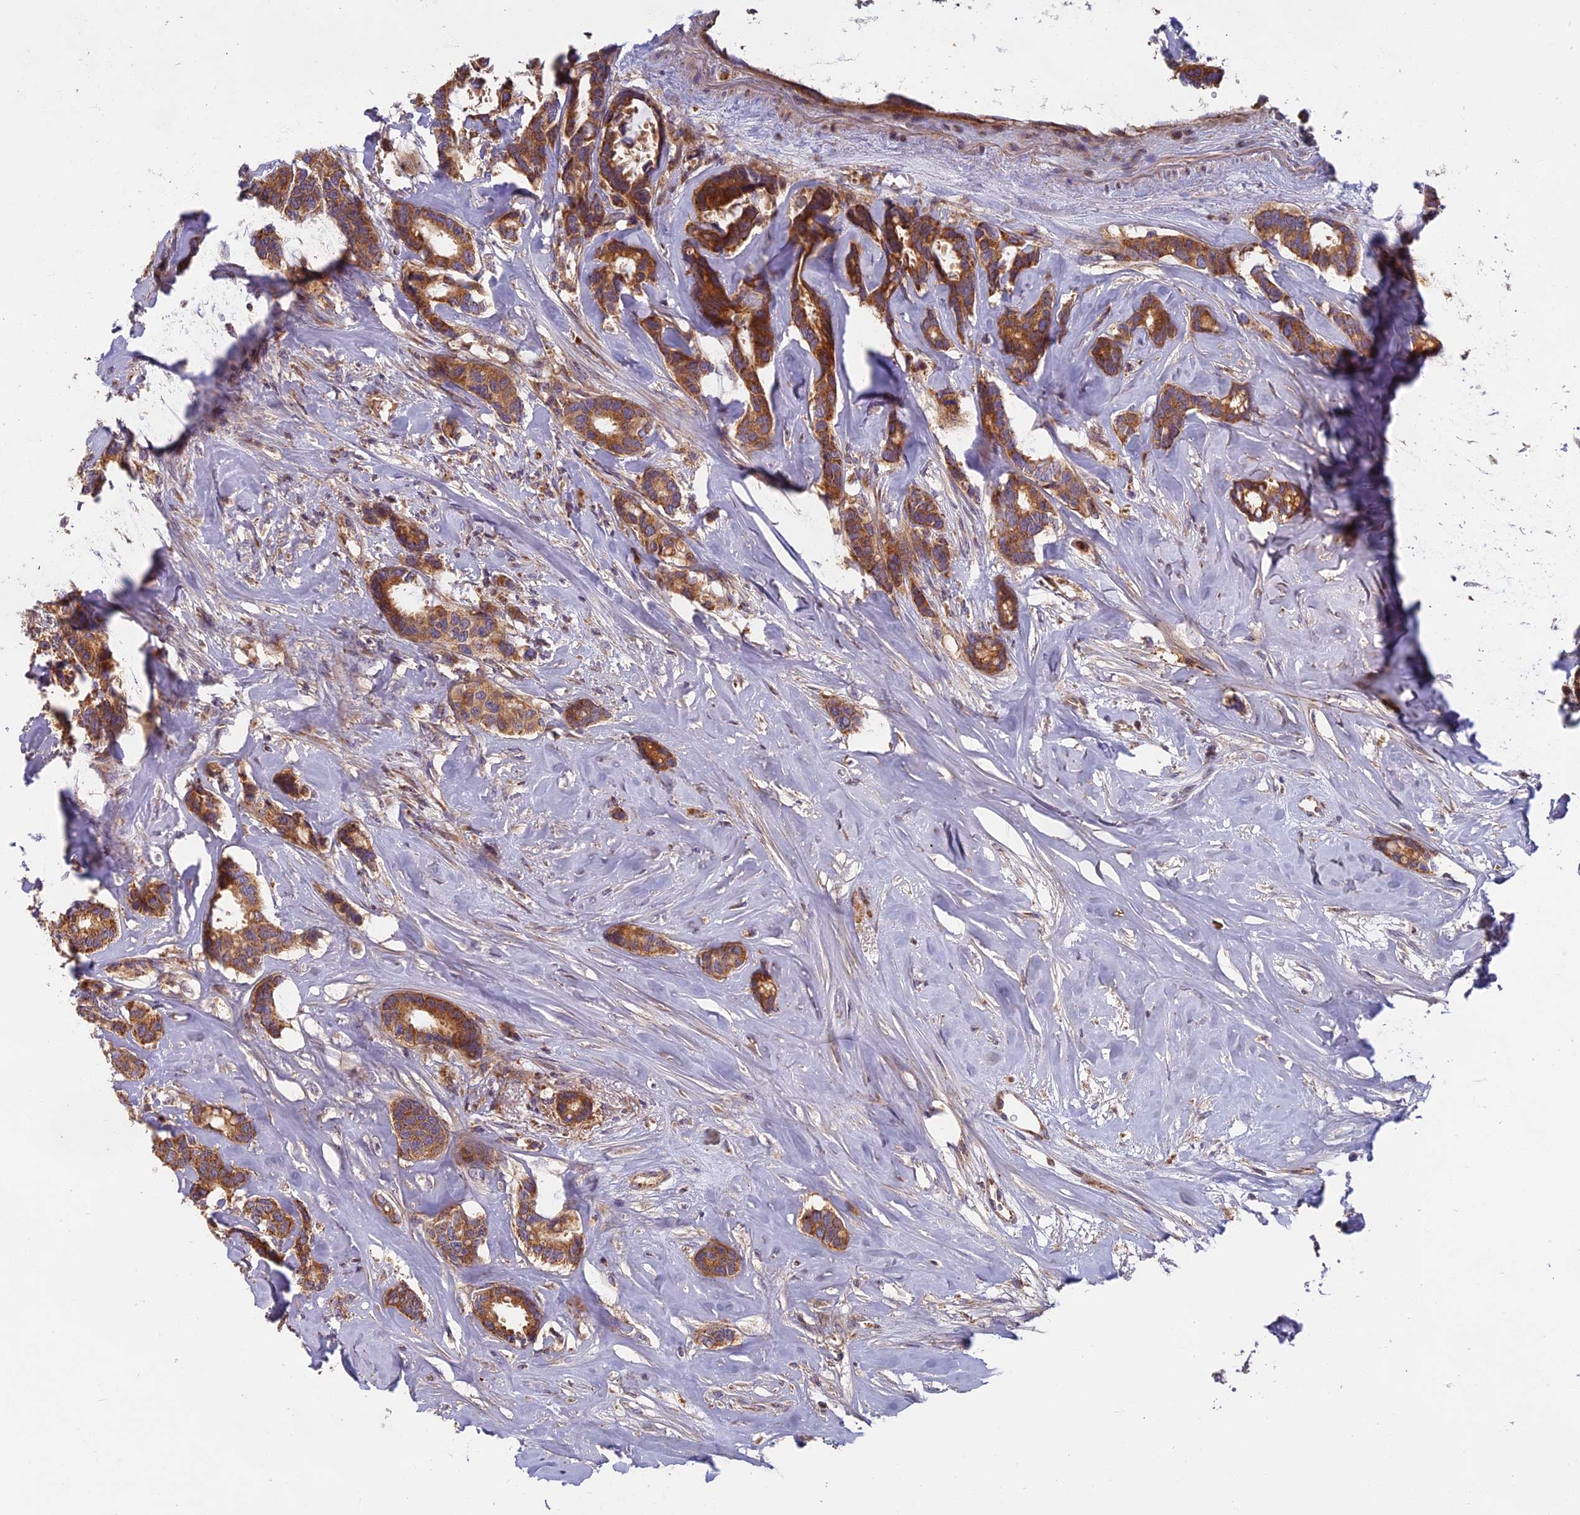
{"staining": {"intensity": "moderate", "quantity": ">75%", "location": "cytoplasmic/membranous"}, "tissue": "breast cancer", "cell_type": "Tumor cells", "image_type": "cancer", "snomed": [{"axis": "morphology", "description": "Duct carcinoma"}, {"axis": "topography", "description": "Breast"}], "caption": "Immunohistochemistry (IHC) of breast cancer reveals medium levels of moderate cytoplasmic/membranous expression in approximately >75% of tumor cells.", "gene": "EDAR", "patient": {"sex": "female", "age": 87}}